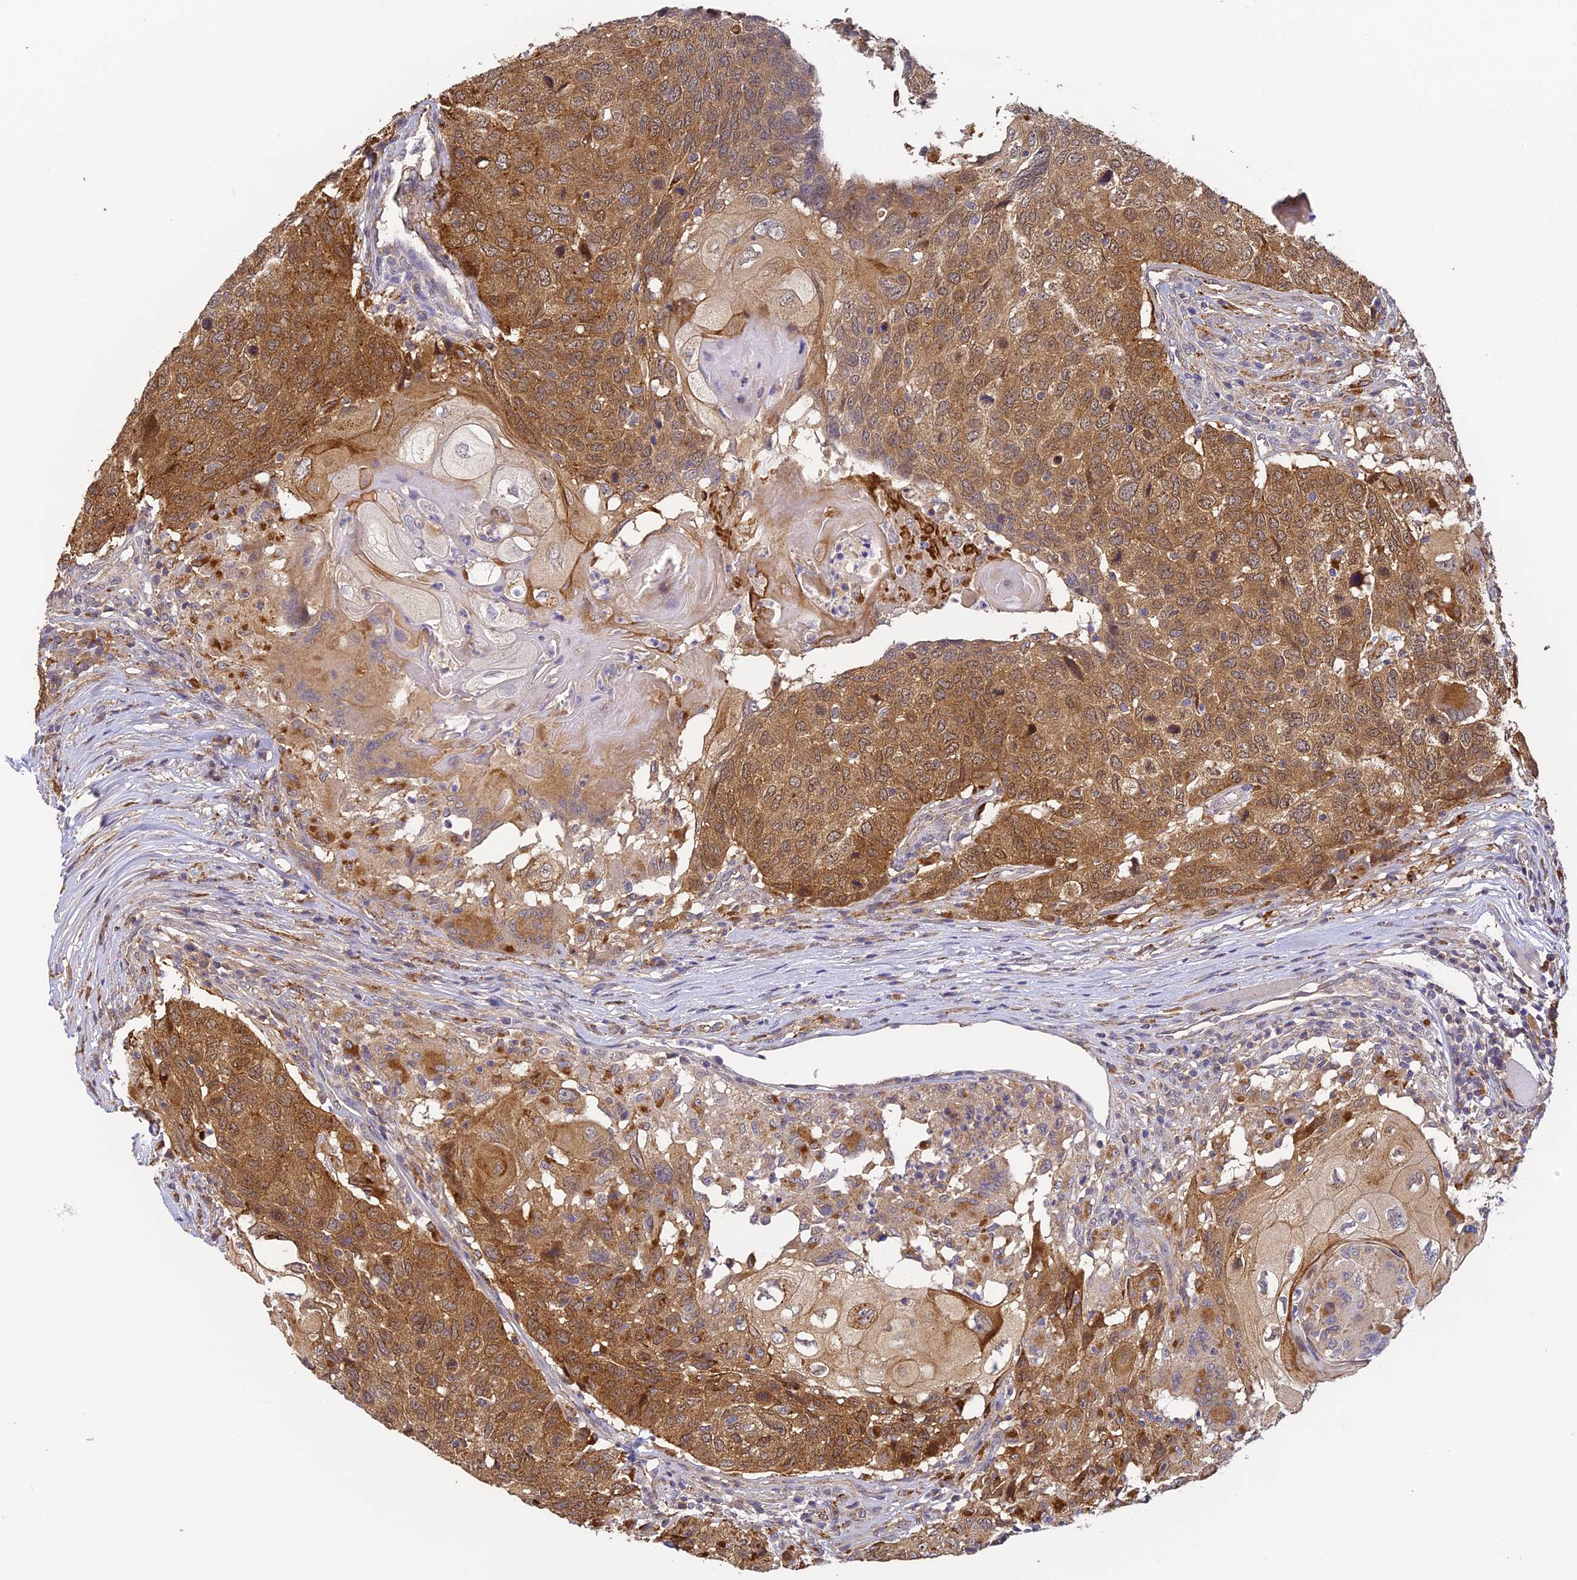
{"staining": {"intensity": "strong", "quantity": ">75%", "location": "cytoplasmic/membranous,nuclear"}, "tissue": "head and neck cancer", "cell_type": "Tumor cells", "image_type": "cancer", "snomed": [{"axis": "morphology", "description": "Squamous cell carcinoma, NOS"}, {"axis": "topography", "description": "Head-Neck"}], "caption": "A high amount of strong cytoplasmic/membranous and nuclear positivity is identified in approximately >75% of tumor cells in head and neck cancer tissue.", "gene": "YAE1", "patient": {"sex": "male", "age": 66}}